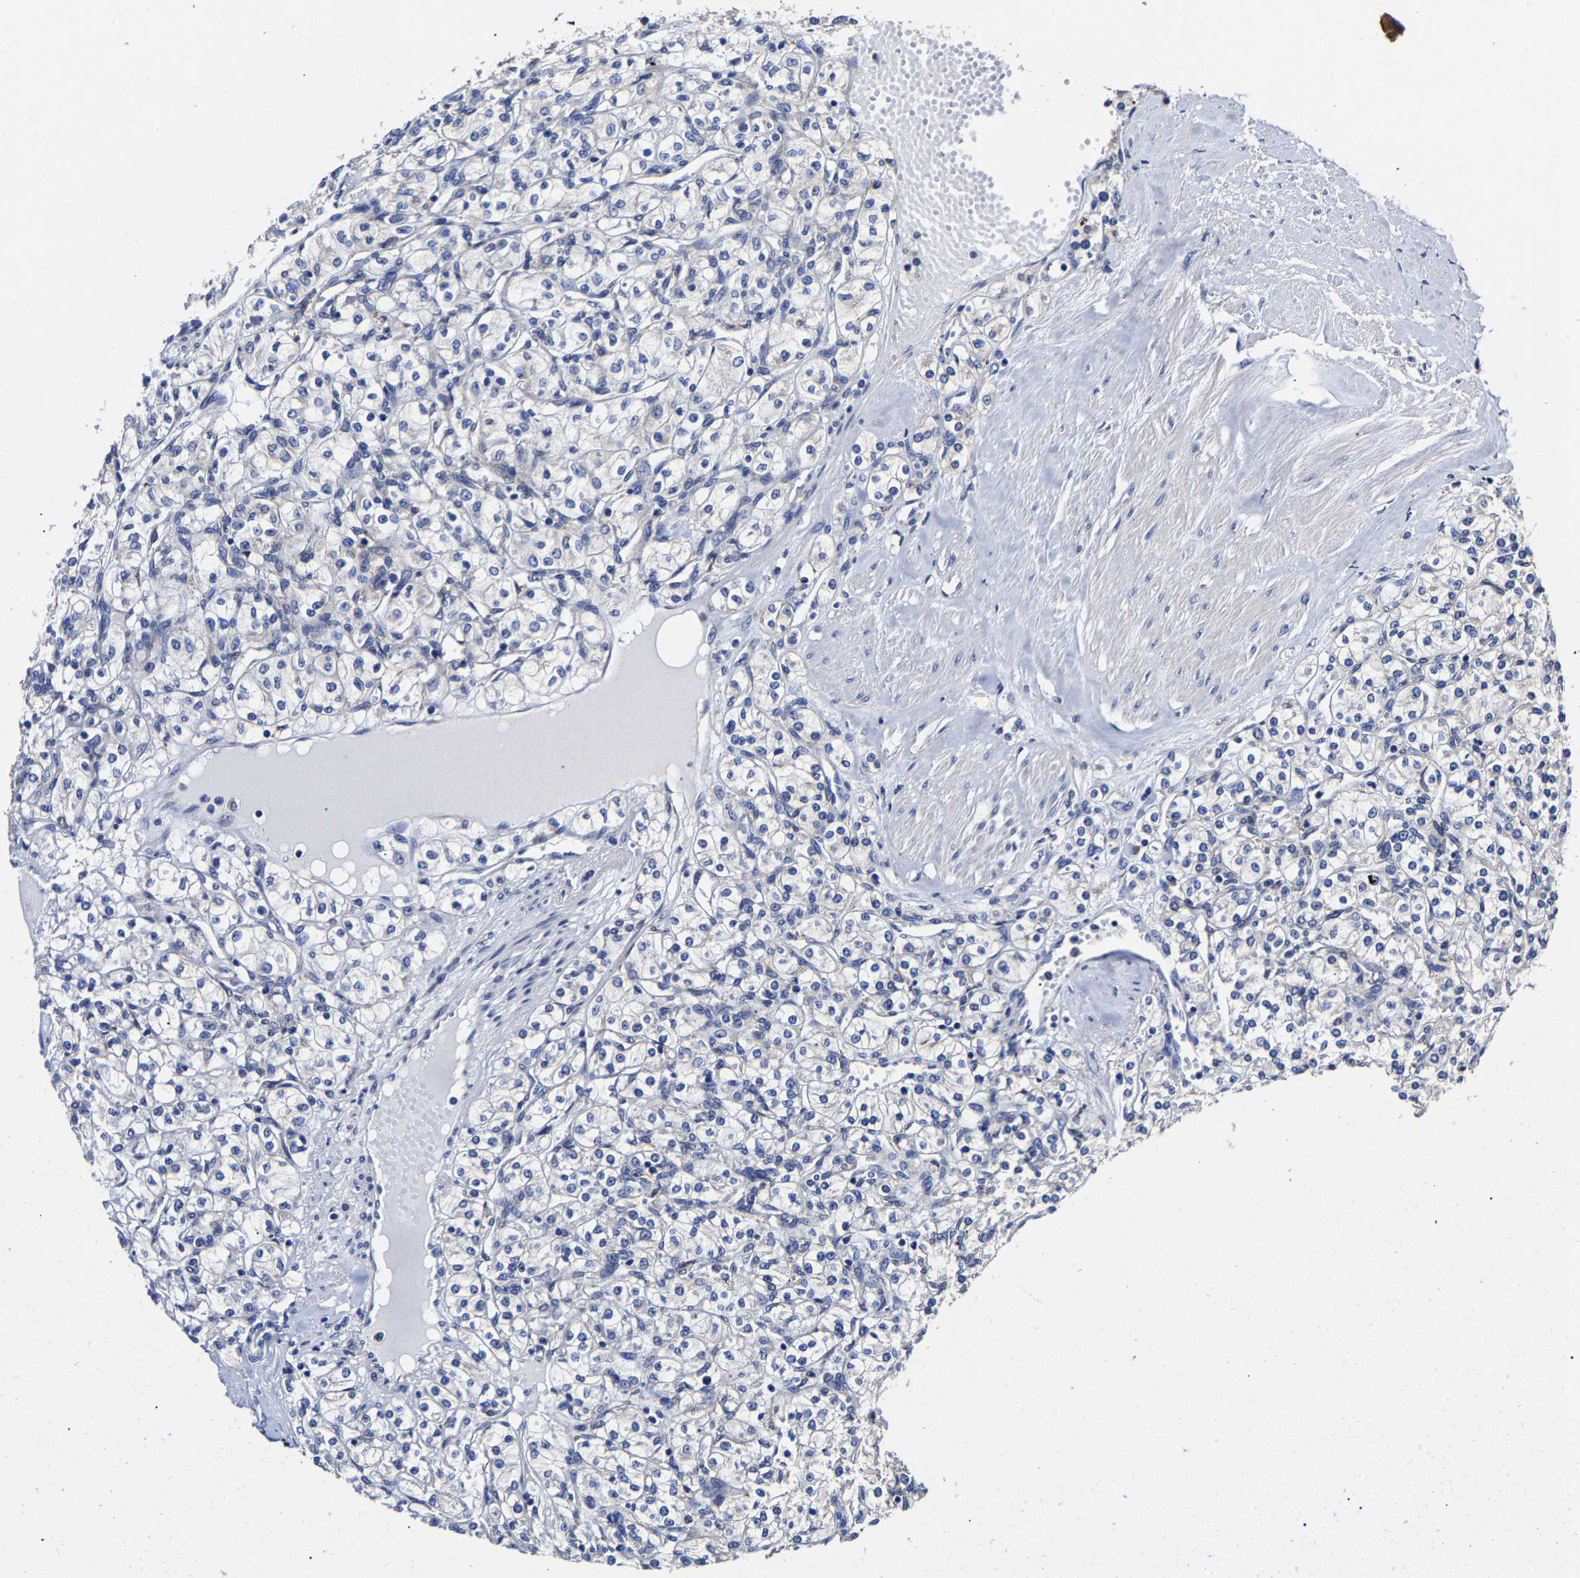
{"staining": {"intensity": "negative", "quantity": "none", "location": "none"}, "tissue": "renal cancer", "cell_type": "Tumor cells", "image_type": "cancer", "snomed": [{"axis": "morphology", "description": "Adenocarcinoma, NOS"}, {"axis": "topography", "description": "Kidney"}], "caption": "Immunohistochemical staining of human renal cancer (adenocarcinoma) reveals no significant expression in tumor cells. The staining was performed using DAB to visualize the protein expression in brown, while the nuclei were stained in blue with hematoxylin (Magnification: 20x).", "gene": "AASS", "patient": {"sex": "male", "age": 77}}